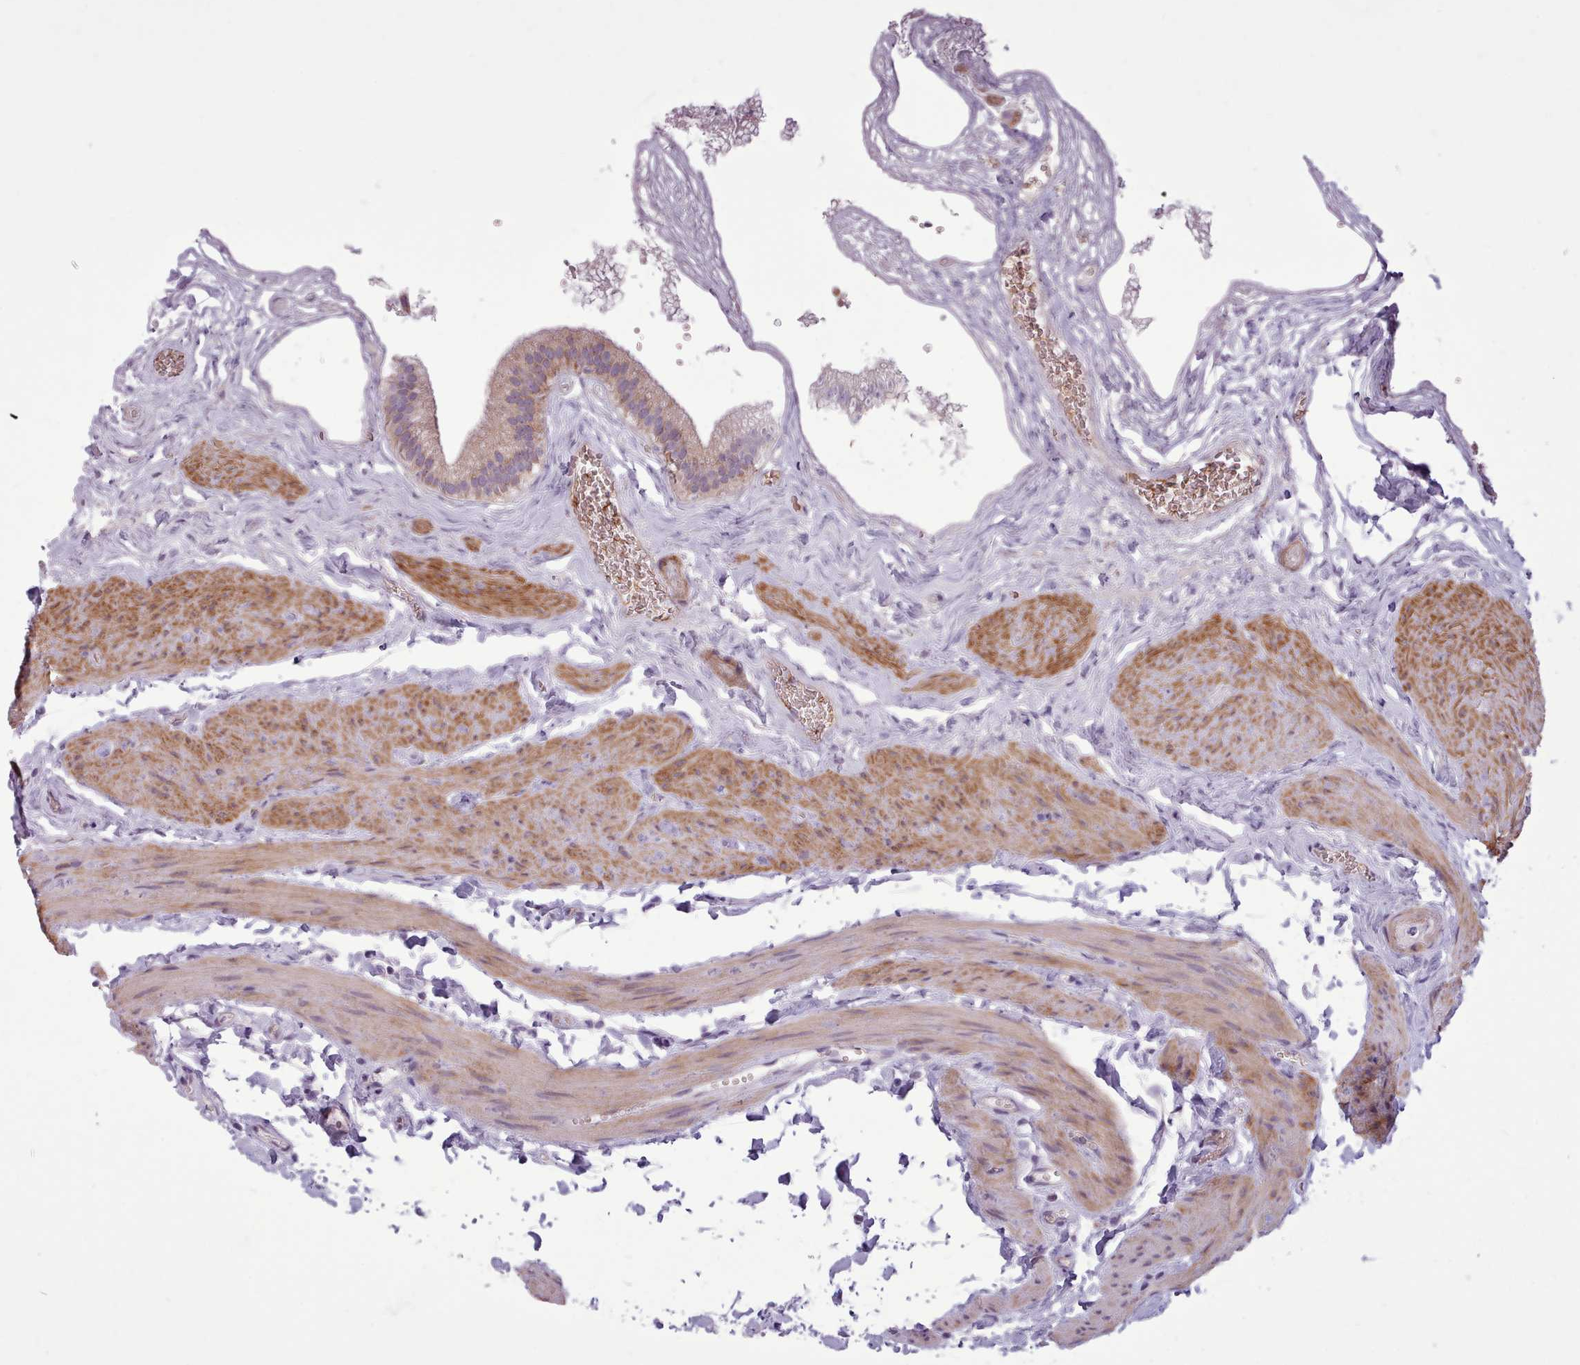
{"staining": {"intensity": "moderate", "quantity": ">75%", "location": "cytoplasmic/membranous"}, "tissue": "gallbladder", "cell_type": "Glandular cells", "image_type": "normal", "snomed": [{"axis": "morphology", "description": "Normal tissue, NOS"}, {"axis": "topography", "description": "Gallbladder"}], "caption": "Gallbladder stained with a protein marker demonstrates moderate staining in glandular cells.", "gene": "AVL9", "patient": {"sex": "female", "age": 54}}